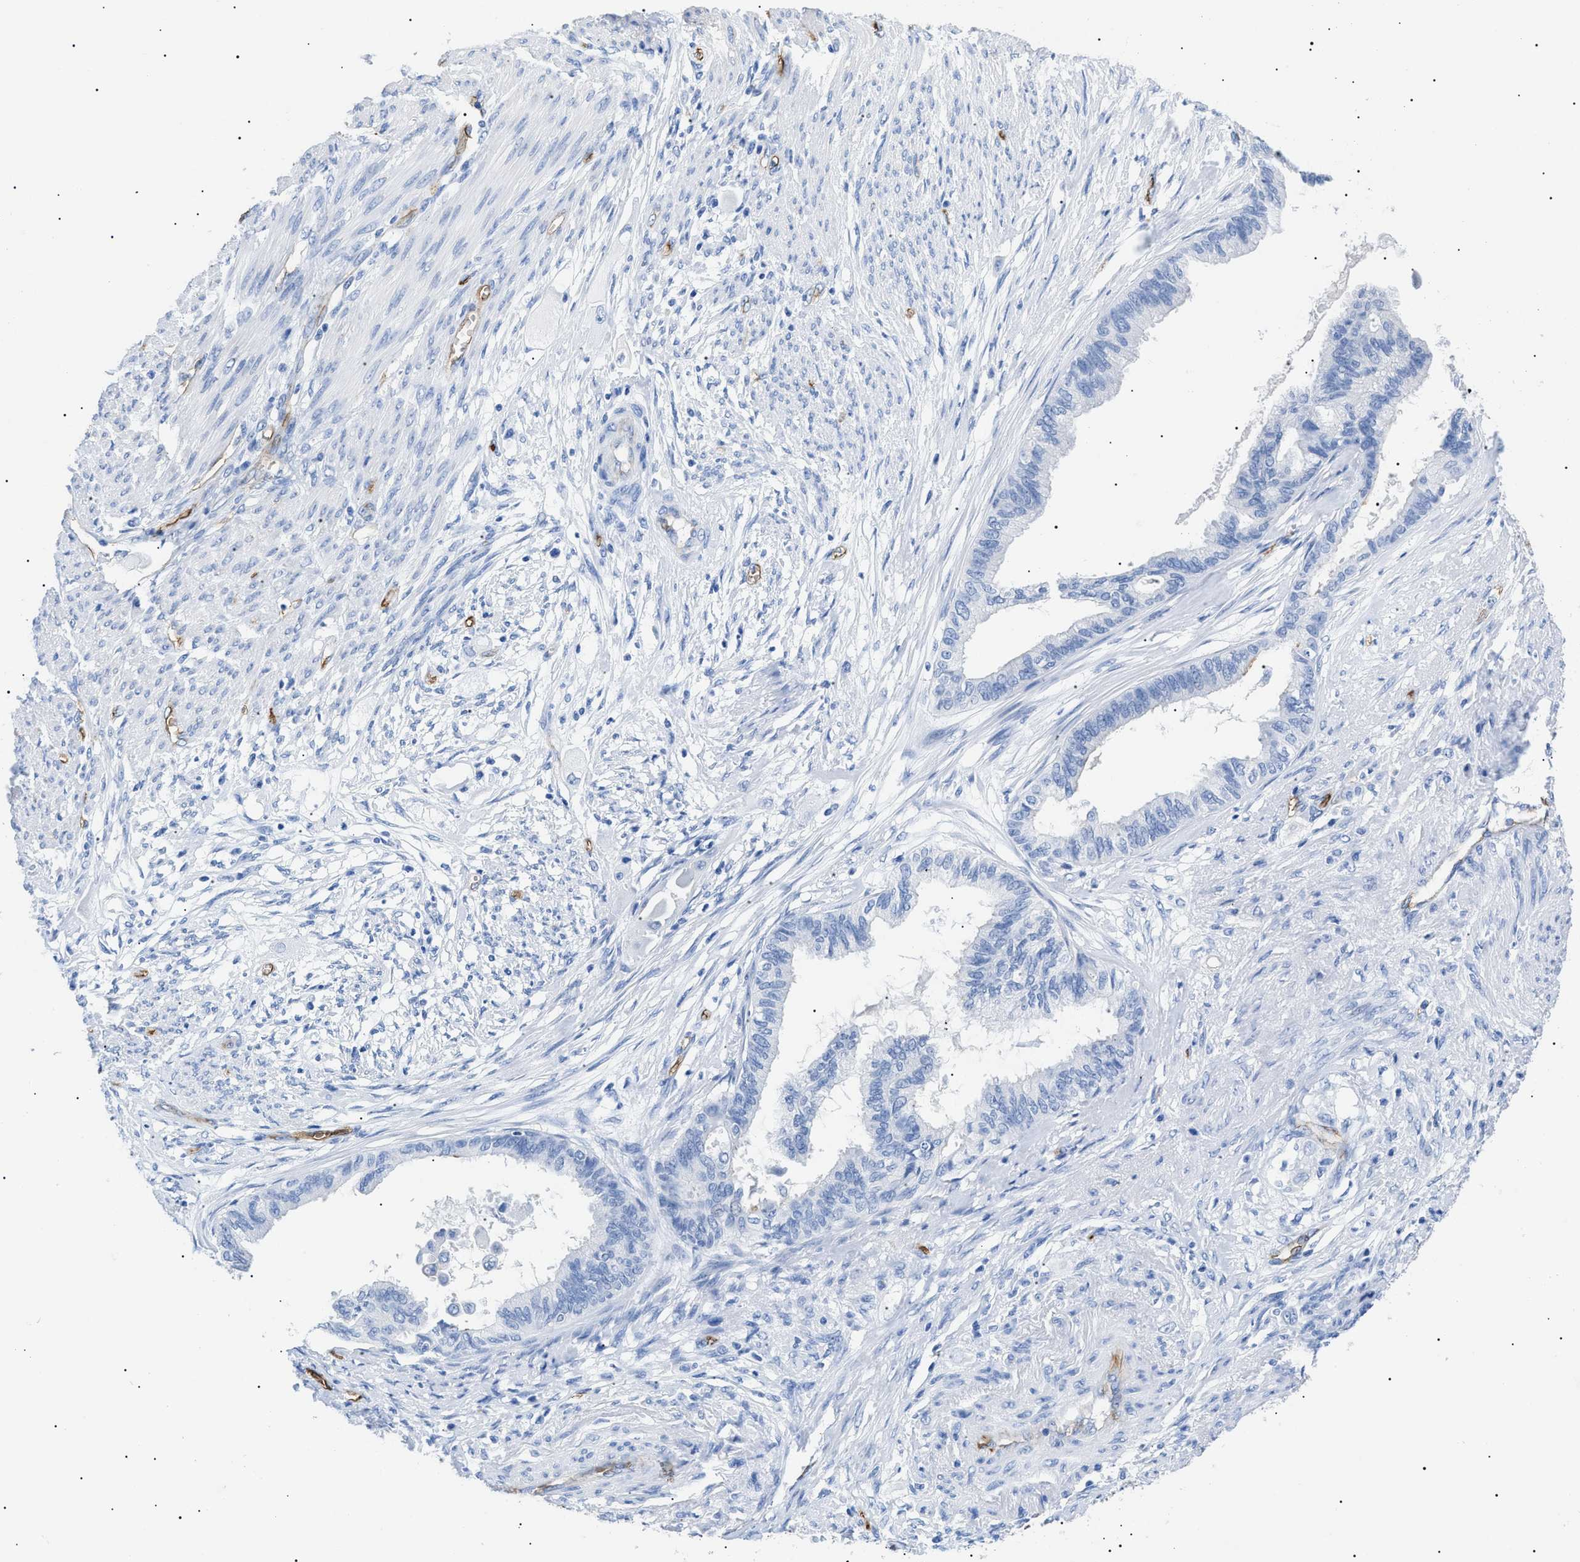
{"staining": {"intensity": "negative", "quantity": "none", "location": "none"}, "tissue": "cervical cancer", "cell_type": "Tumor cells", "image_type": "cancer", "snomed": [{"axis": "morphology", "description": "Normal tissue, NOS"}, {"axis": "morphology", "description": "Adenocarcinoma, NOS"}, {"axis": "topography", "description": "Cervix"}, {"axis": "topography", "description": "Endometrium"}], "caption": "DAB immunohistochemical staining of human cervical cancer (adenocarcinoma) exhibits no significant expression in tumor cells. (DAB immunohistochemistry (IHC) with hematoxylin counter stain).", "gene": "PODXL", "patient": {"sex": "female", "age": 86}}